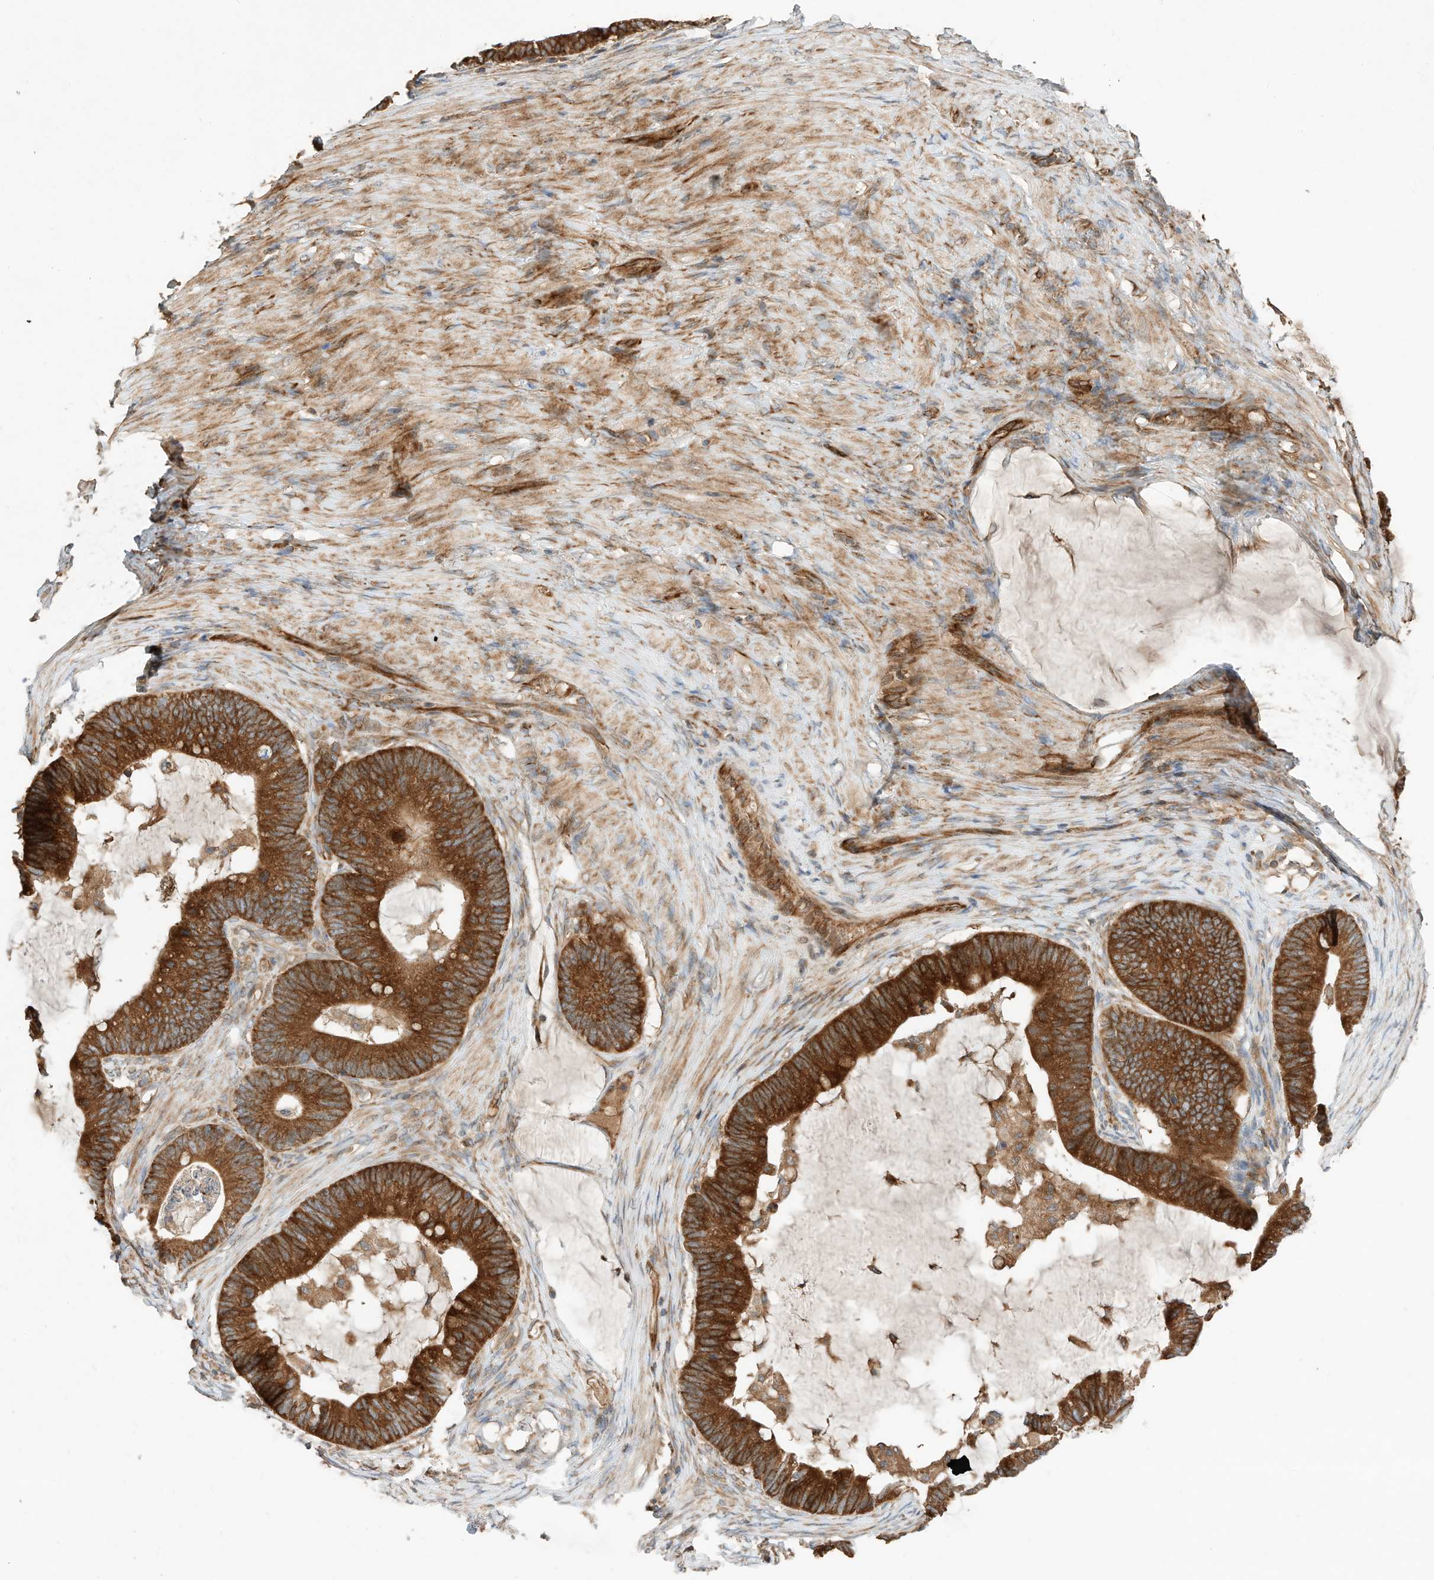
{"staining": {"intensity": "strong", "quantity": ">75%", "location": "cytoplasmic/membranous"}, "tissue": "ovarian cancer", "cell_type": "Tumor cells", "image_type": "cancer", "snomed": [{"axis": "morphology", "description": "Cystadenocarcinoma, mucinous, NOS"}, {"axis": "topography", "description": "Ovary"}], "caption": "Immunohistochemistry image of ovarian mucinous cystadenocarcinoma stained for a protein (brown), which displays high levels of strong cytoplasmic/membranous staining in approximately >75% of tumor cells.", "gene": "CPAMD8", "patient": {"sex": "female", "age": 61}}